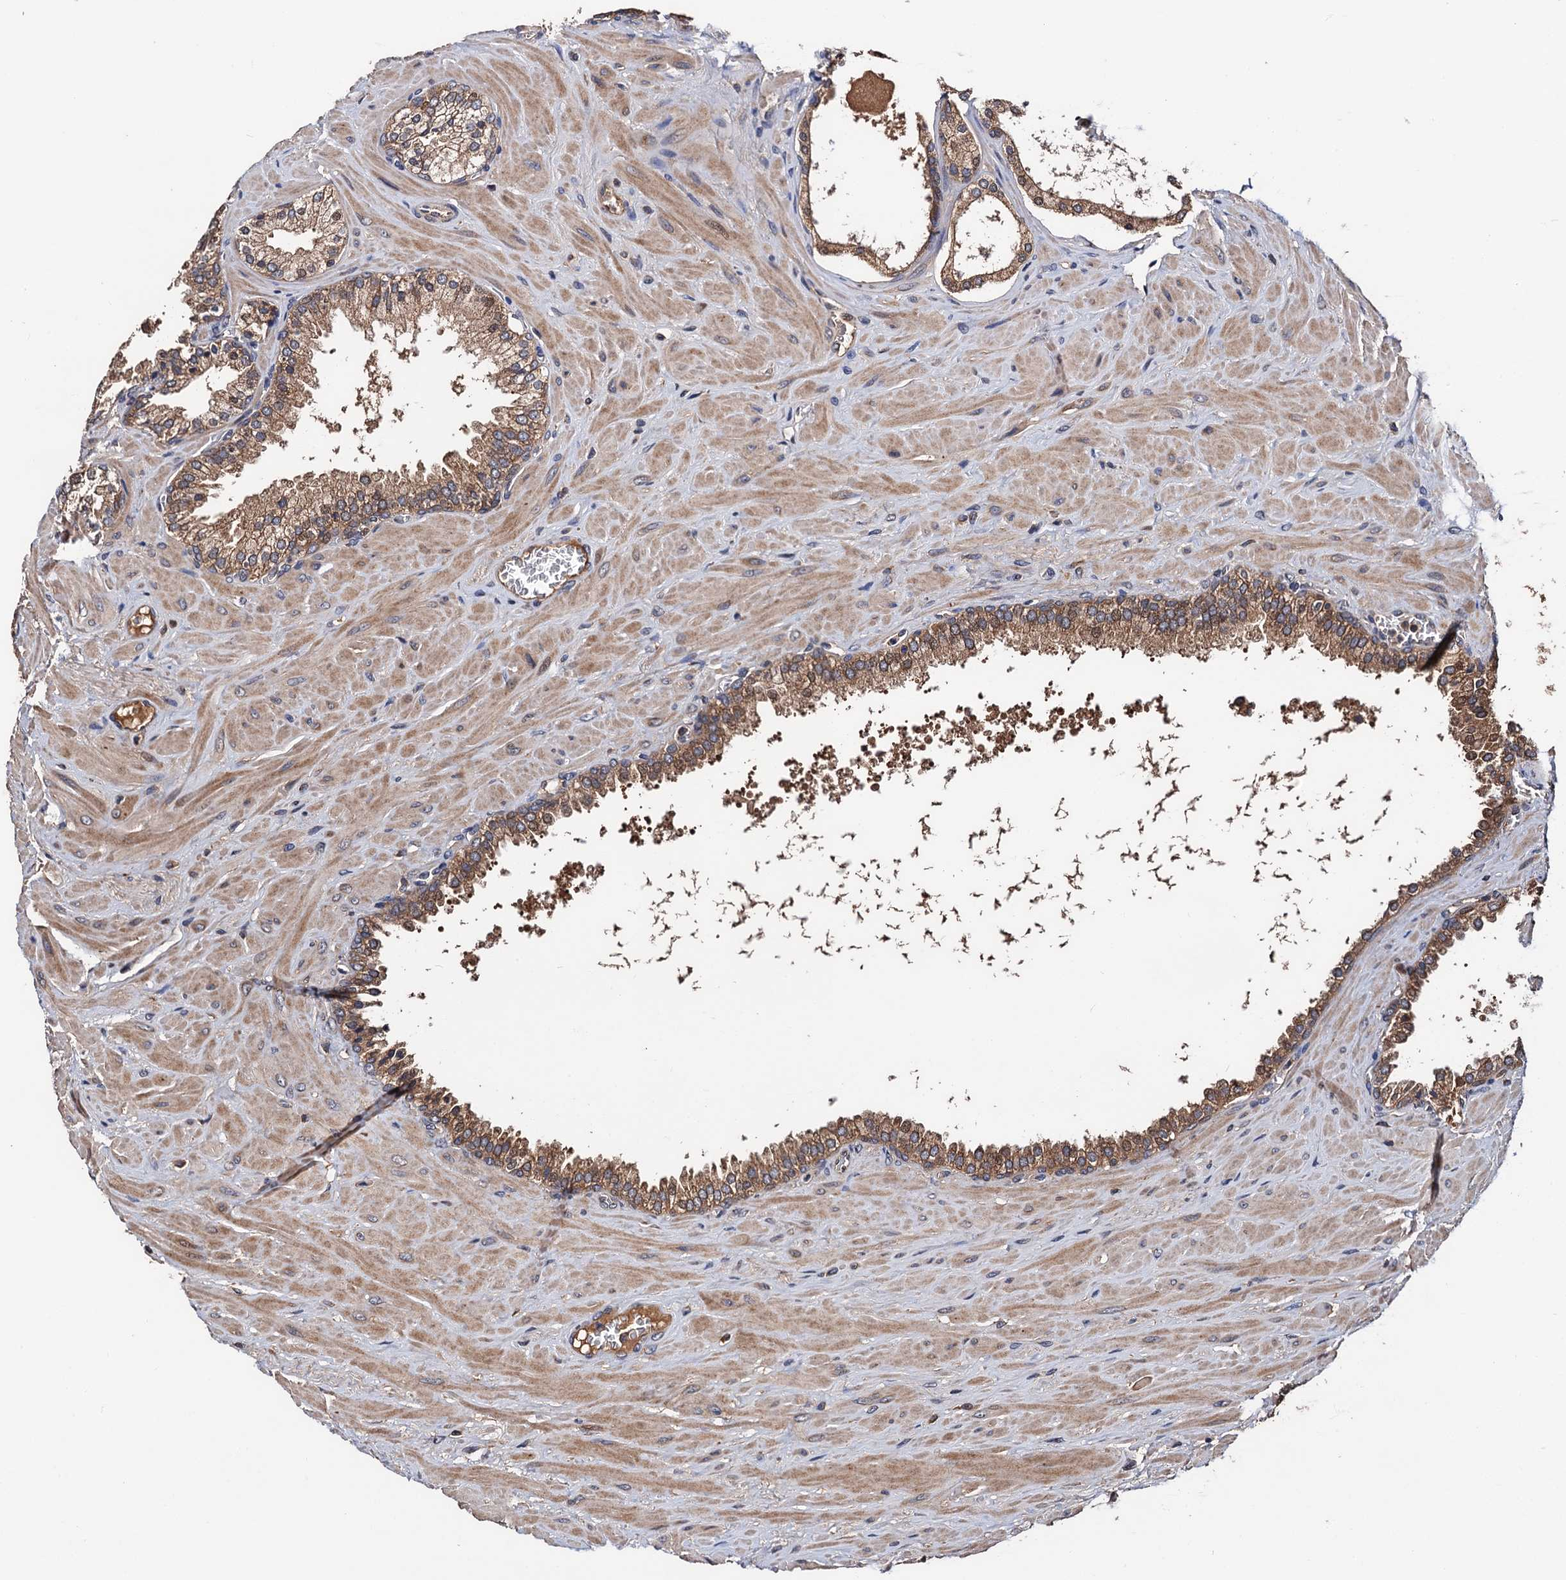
{"staining": {"intensity": "moderate", "quantity": ">75%", "location": "cytoplasmic/membranous"}, "tissue": "prostate cancer", "cell_type": "Tumor cells", "image_type": "cancer", "snomed": [{"axis": "morphology", "description": "Adenocarcinoma, High grade"}, {"axis": "topography", "description": "Prostate"}], "caption": "Prostate cancer stained for a protein (brown) demonstrates moderate cytoplasmic/membranous positive positivity in approximately >75% of tumor cells.", "gene": "RGS11", "patient": {"sex": "male", "age": 64}}